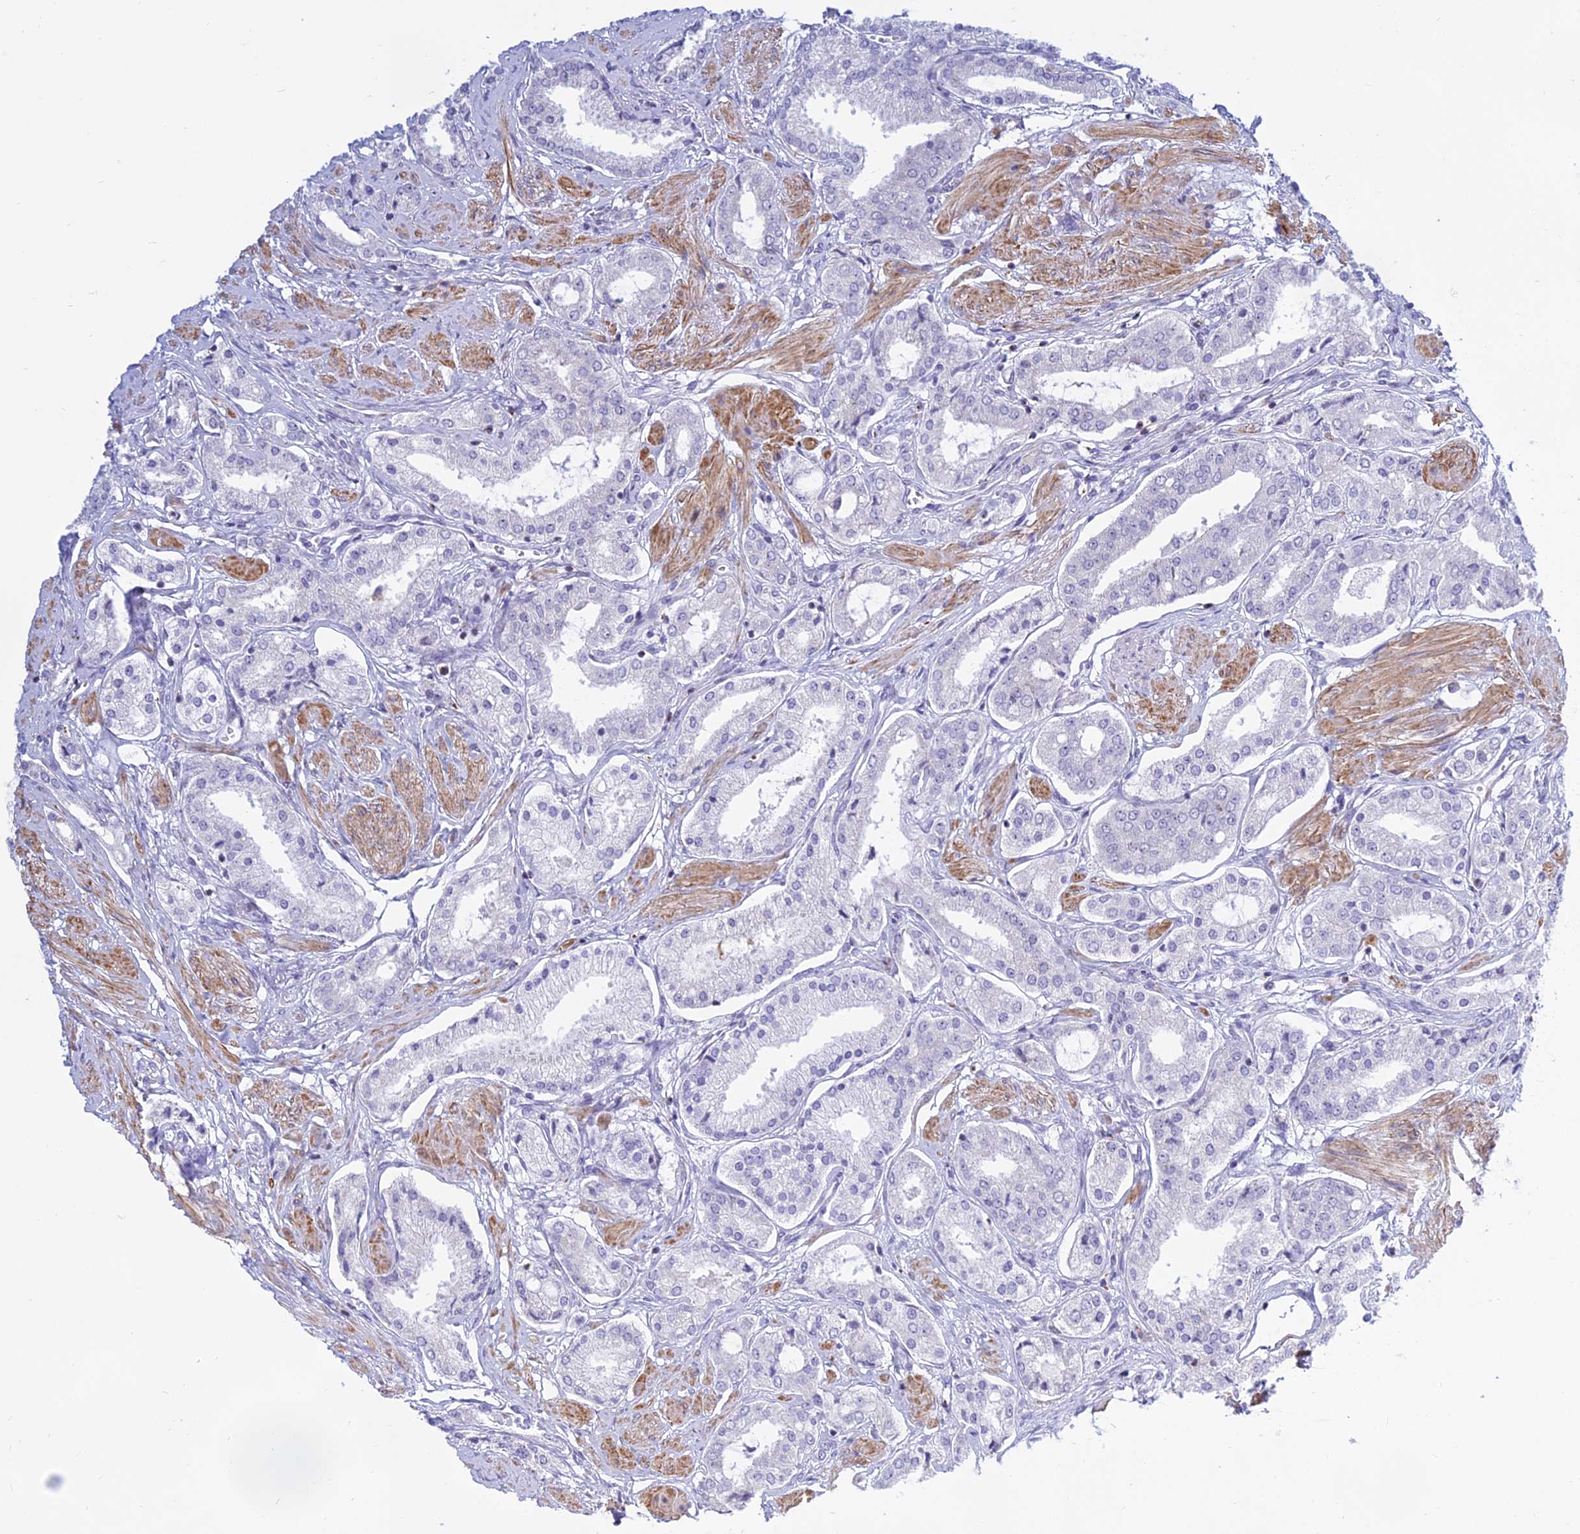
{"staining": {"intensity": "negative", "quantity": "none", "location": "none"}, "tissue": "prostate cancer", "cell_type": "Tumor cells", "image_type": "cancer", "snomed": [{"axis": "morphology", "description": "Adenocarcinoma, High grade"}, {"axis": "topography", "description": "Prostate and seminal vesicle, NOS"}], "caption": "Tumor cells show no significant protein positivity in prostate cancer.", "gene": "KRR1", "patient": {"sex": "male", "age": 64}}